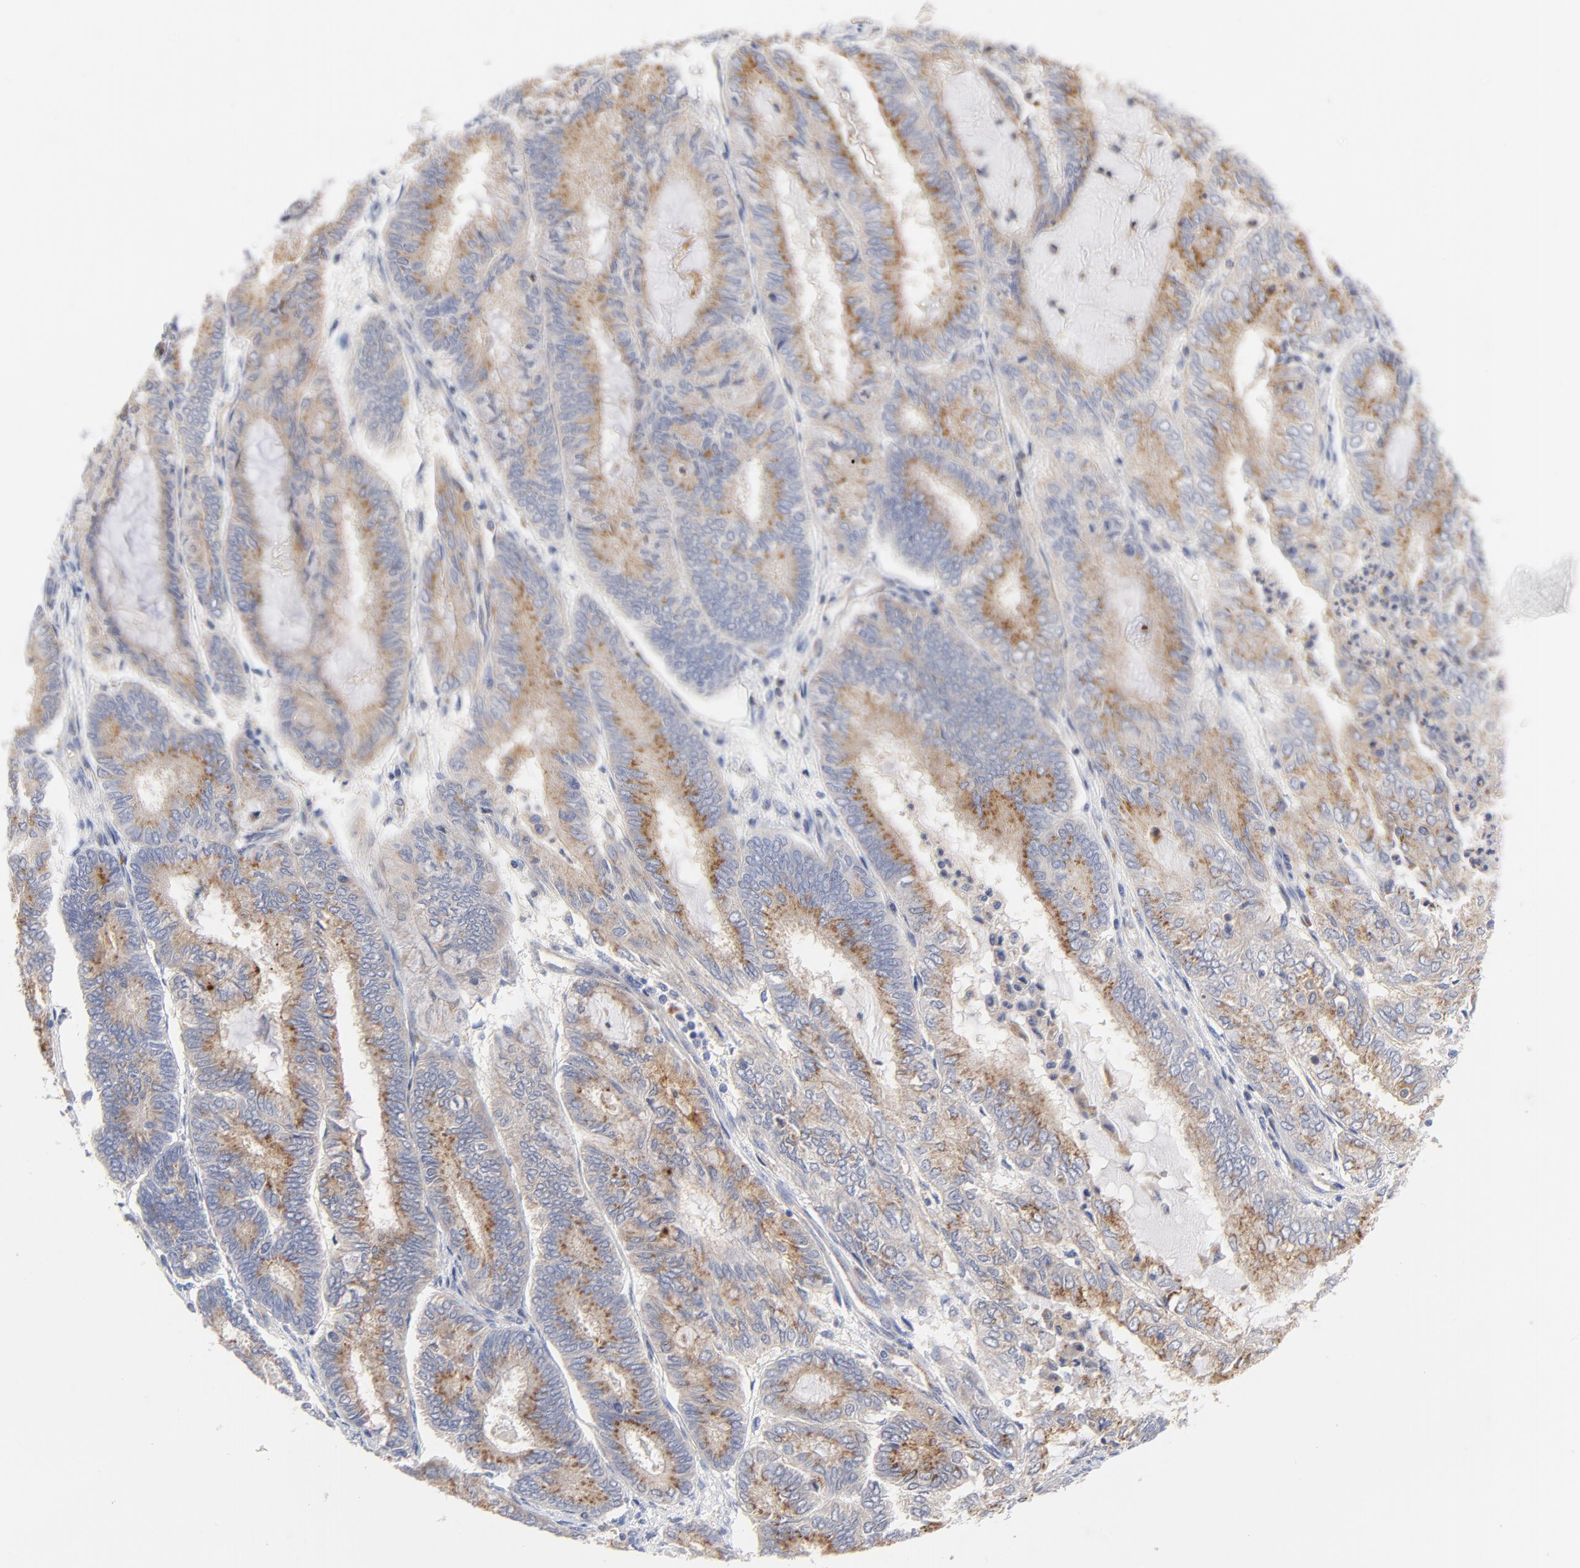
{"staining": {"intensity": "moderate", "quantity": ">75%", "location": "cytoplasmic/membranous"}, "tissue": "endometrial cancer", "cell_type": "Tumor cells", "image_type": "cancer", "snomed": [{"axis": "morphology", "description": "Adenocarcinoma, NOS"}, {"axis": "topography", "description": "Endometrium"}], "caption": "Immunohistochemical staining of adenocarcinoma (endometrial) displays moderate cytoplasmic/membranous protein positivity in approximately >75% of tumor cells. (Brightfield microscopy of DAB IHC at high magnification).", "gene": "FBXL2", "patient": {"sex": "female", "age": 59}}